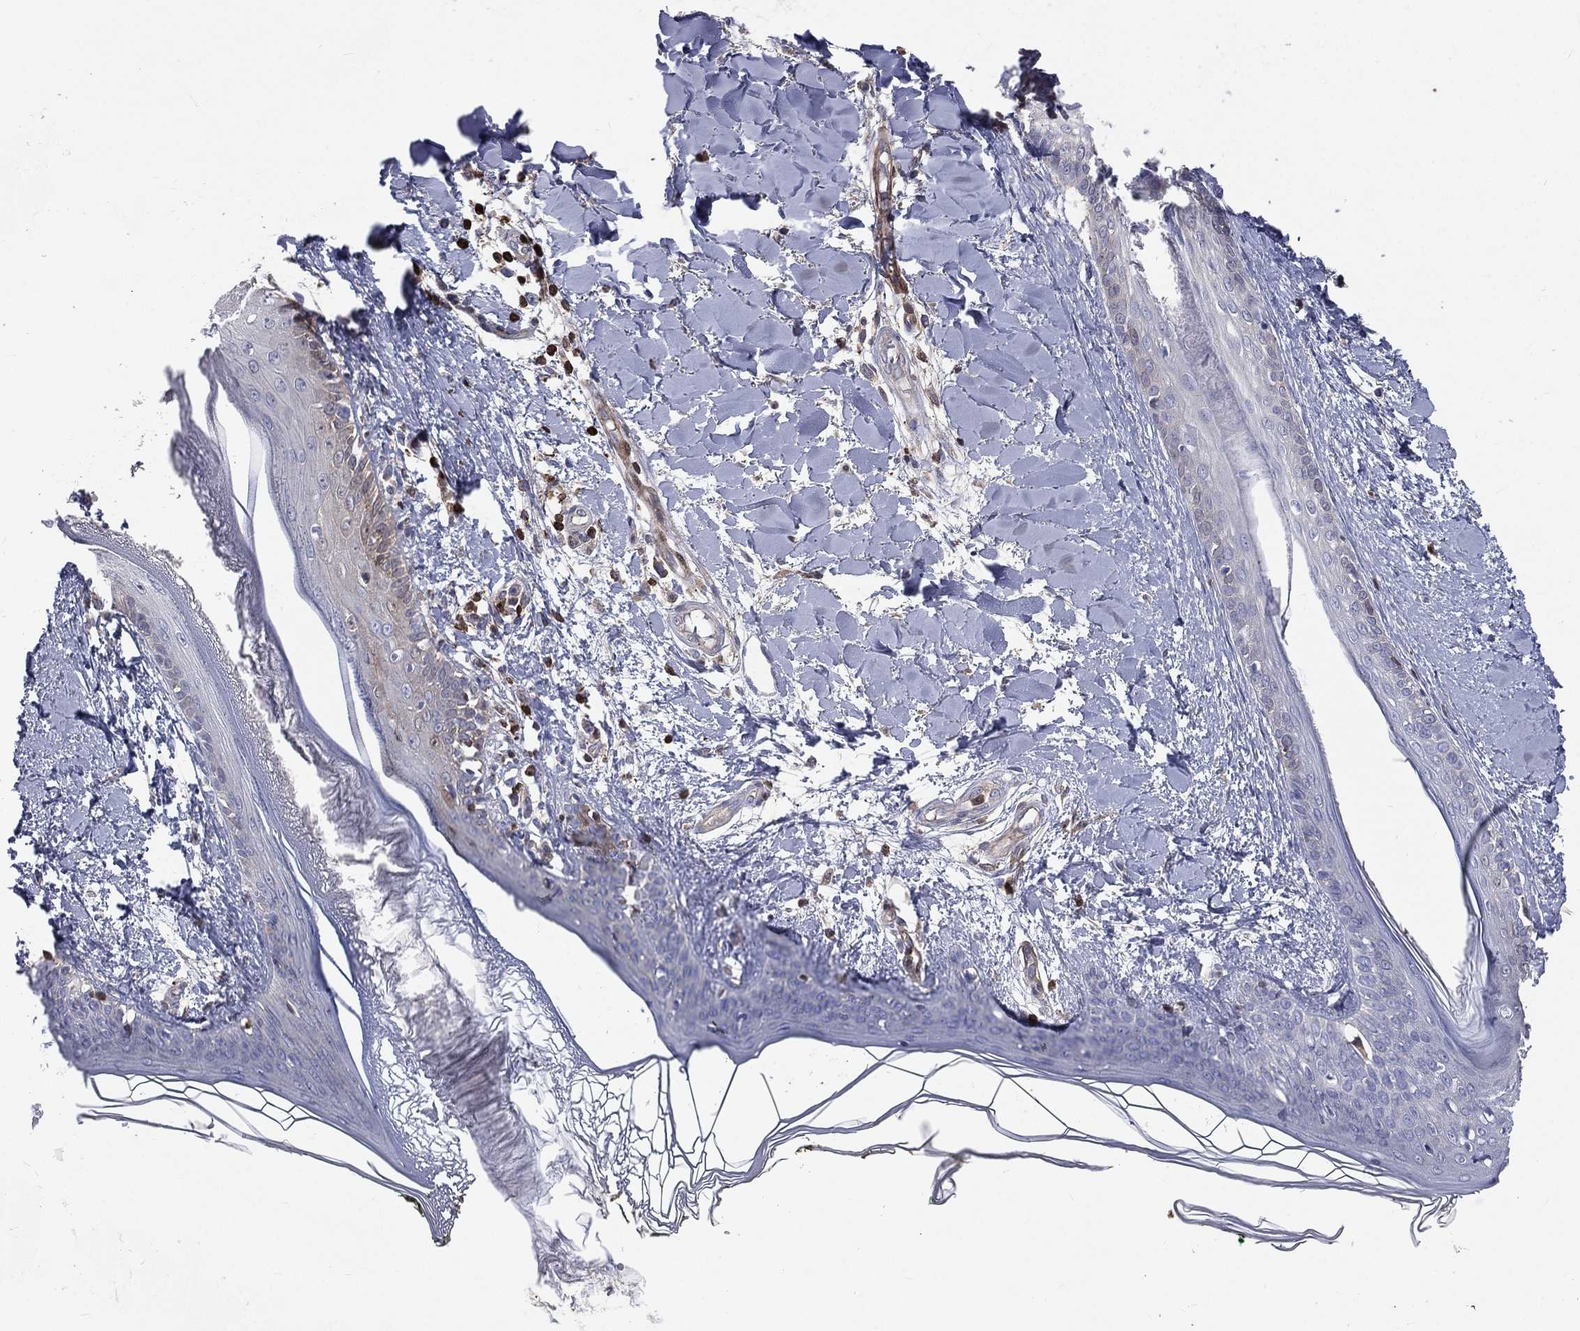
{"staining": {"intensity": "negative", "quantity": "none", "location": "none"}, "tissue": "skin", "cell_type": "Fibroblasts", "image_type": "normal", "snomed": [{"axis": "morphology", "description": "Normal tissue, NOS"}, {"axis": "morphology", "description": "Malignant melanoma, NOS"}, {"axis": "topography", "description": "Skin"}], "caption": "High magnification brightfield microscopy of benign skin stained with DAB (brown) and counterstained with hematoxylin (blue): fibroblasts show no significant positivity. The staining is performed using DAB (3,3'-diaminobenzidine) brown chromogen with nuclei counter-stained in using hematoxylin.", "gene": "TBC1D2", "patient": {"sex": "female", "age": 34}}